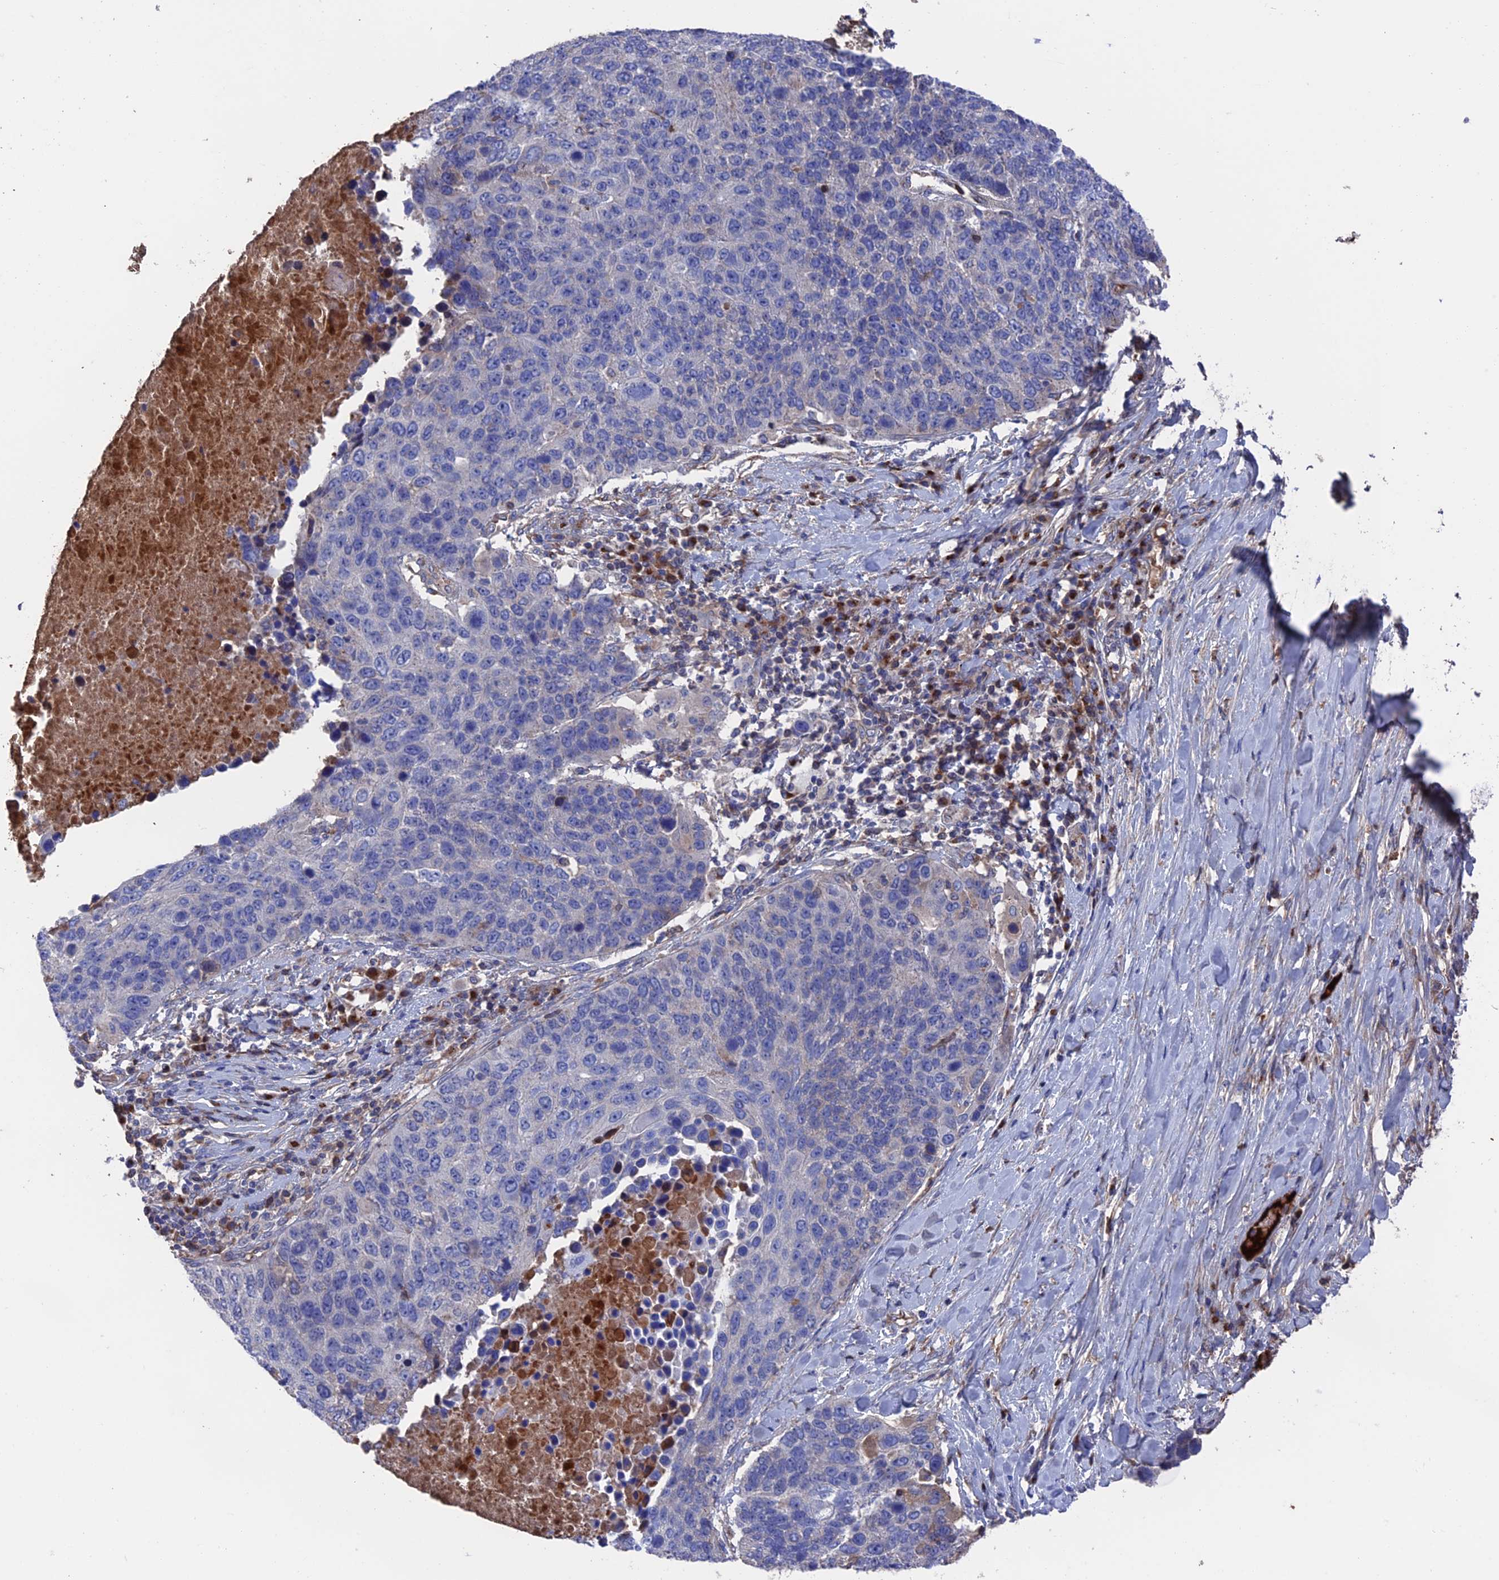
{"staining": {"intensity": "negative", "quantity": "none", "location": "none"}, "tissue": "lung cancer", "cell_type": "Tumor cells", "image_type": "cancer", "snomed": [{"axis": "morphology", "description": "Normal tissue, NOS"}, {"axis": "morphology", "description": "Squamous cell carcinoma, NOS"}, {"axis": "topography", "description": "Lymph node"}, {"axis": "topography", "description": "Lung"}], "caption": "The micrograph reveals no significant positivity in tumor cells of lung cancer.", "gene": "HPF1", "patient": {"sex": "male", "age": 66}}